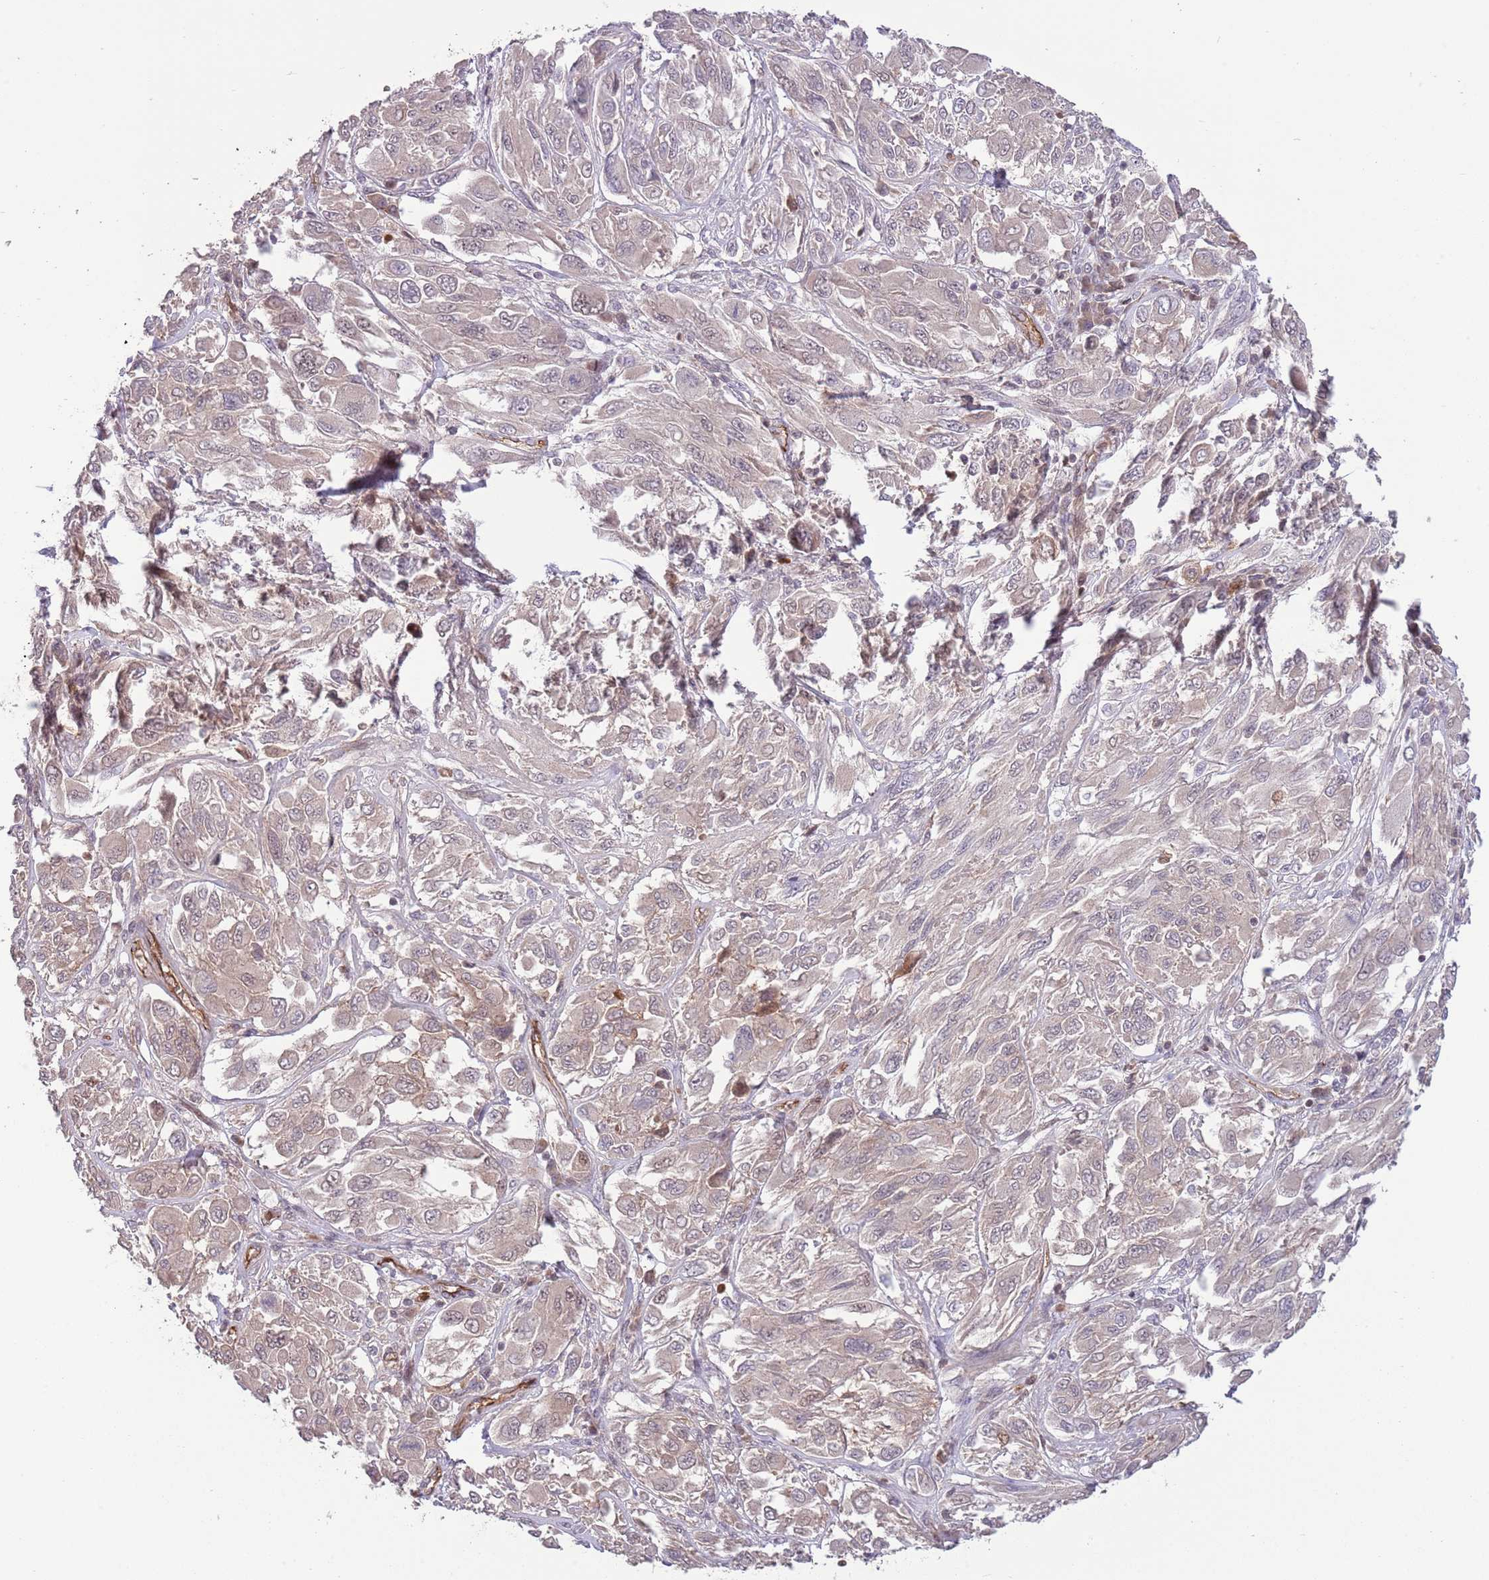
{"staining": {"intensity": "weak", "quantity": "25%-75%", "location": "cytoplasmic/membranous,nuclear"}, "tissue": "melanoma", "cell_type": "Tumor cells", "image_type": "cancer", "snomed": [{"axis": "morphology", "description": "Malignant melanoma, NOS"}, {"axis": "topography", "description": "Skin"}], "caption": "Immunohistochemical staining of melanoma displays low levels of weak cytoplasmic/membranous and nuclear protein expression in about 25%-75% of tumor cells.", "gene": "DPP10", "patient": {"sex": "female", "age": 91}}